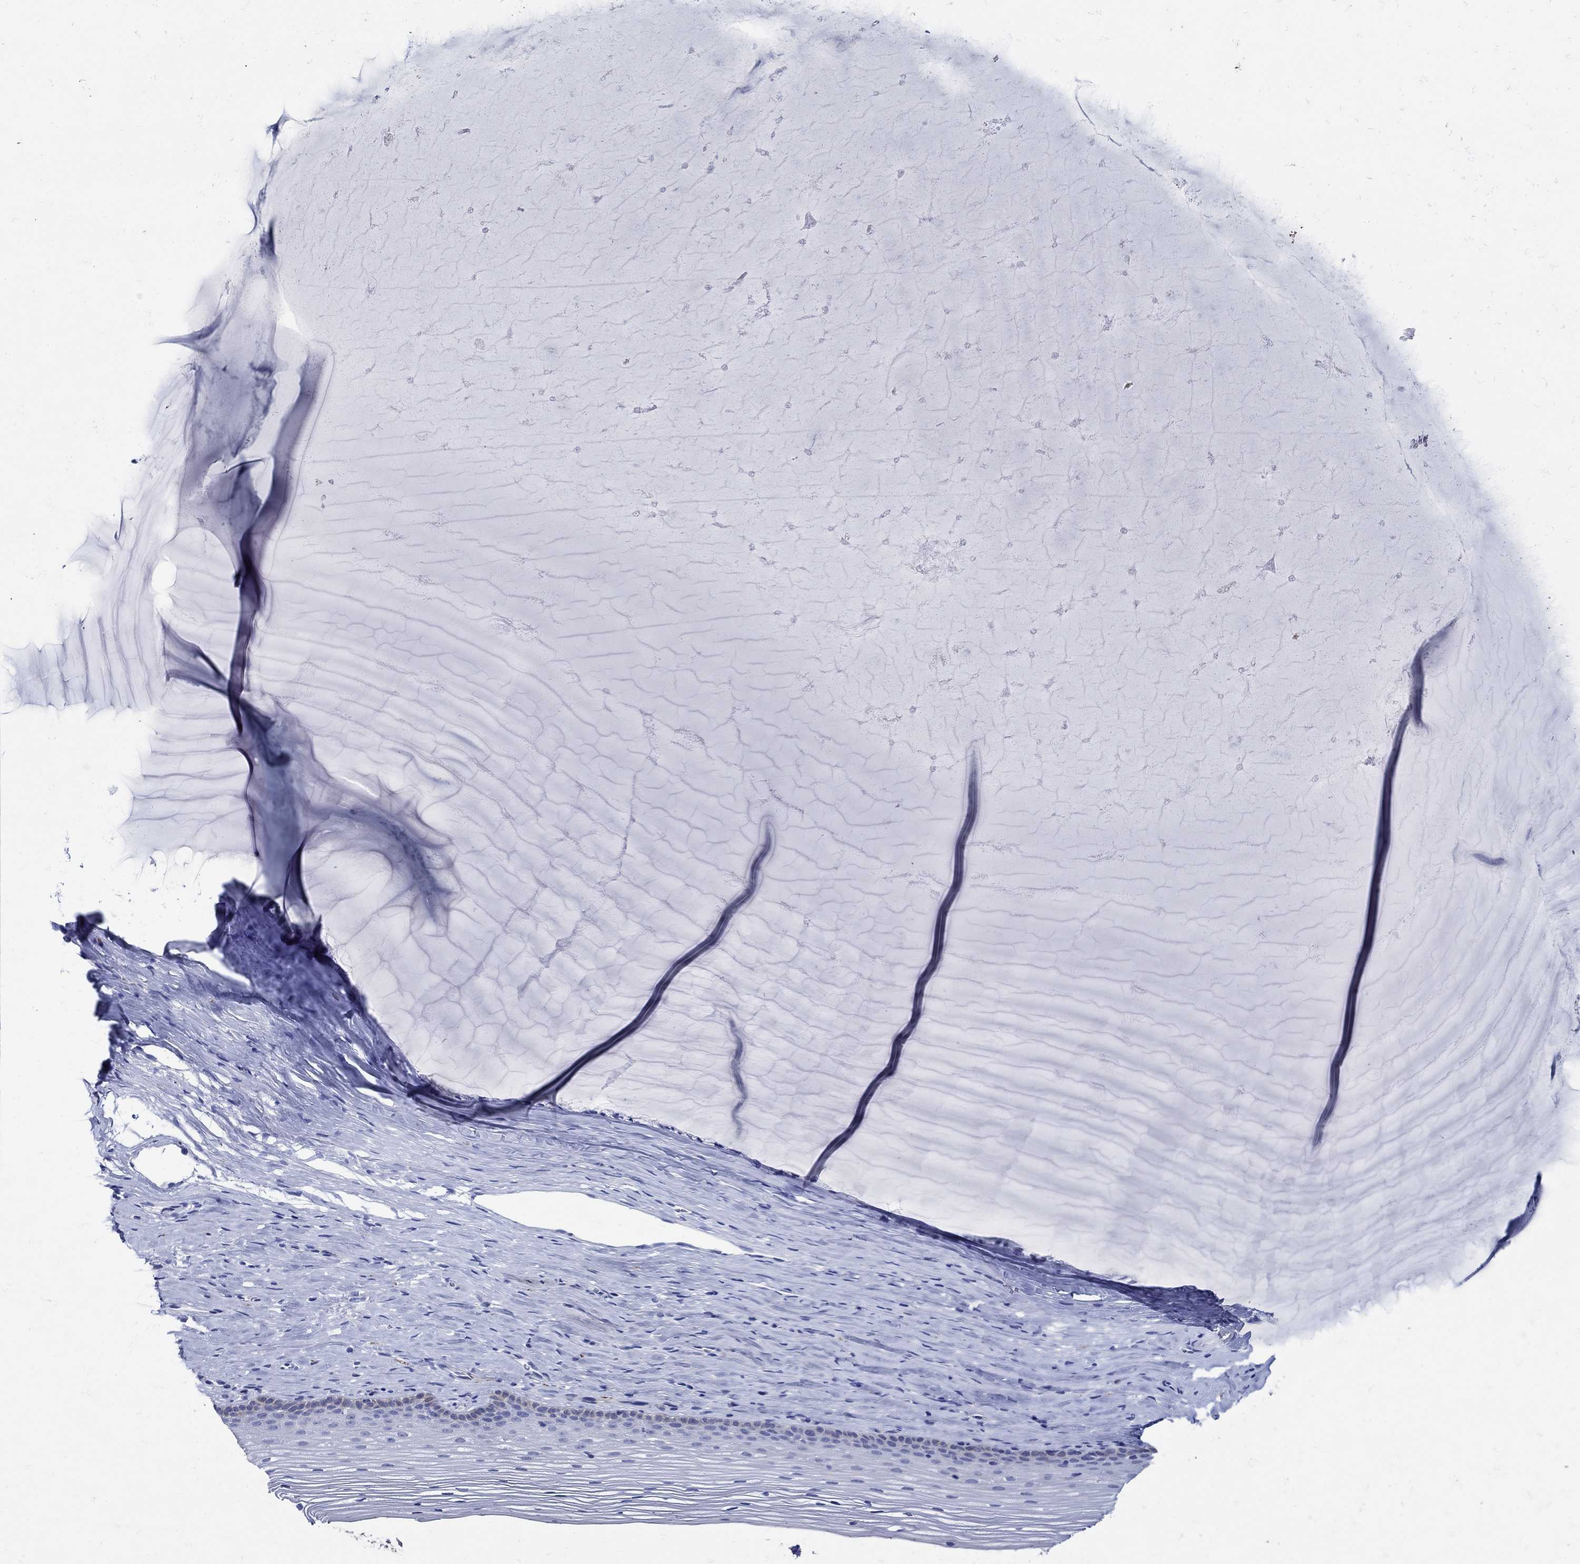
{"staining": {"intensity": "negative", "quantity": "none", "location": "none"}, "tissue": "cervix", "cell_type": "Glandular cells", "image_type": "normal", "snomed": [{"axis": "morphology", "description": "Normal tissue, NOS"}, {"axis": "topography", "description": "Cervix"}], "caption": "Immunohistochemistry of unremarkable cervix exhibits no positivity in glandular cells.", "gene": "NOS1", "patient": {"sex": "female", "age": 40}}